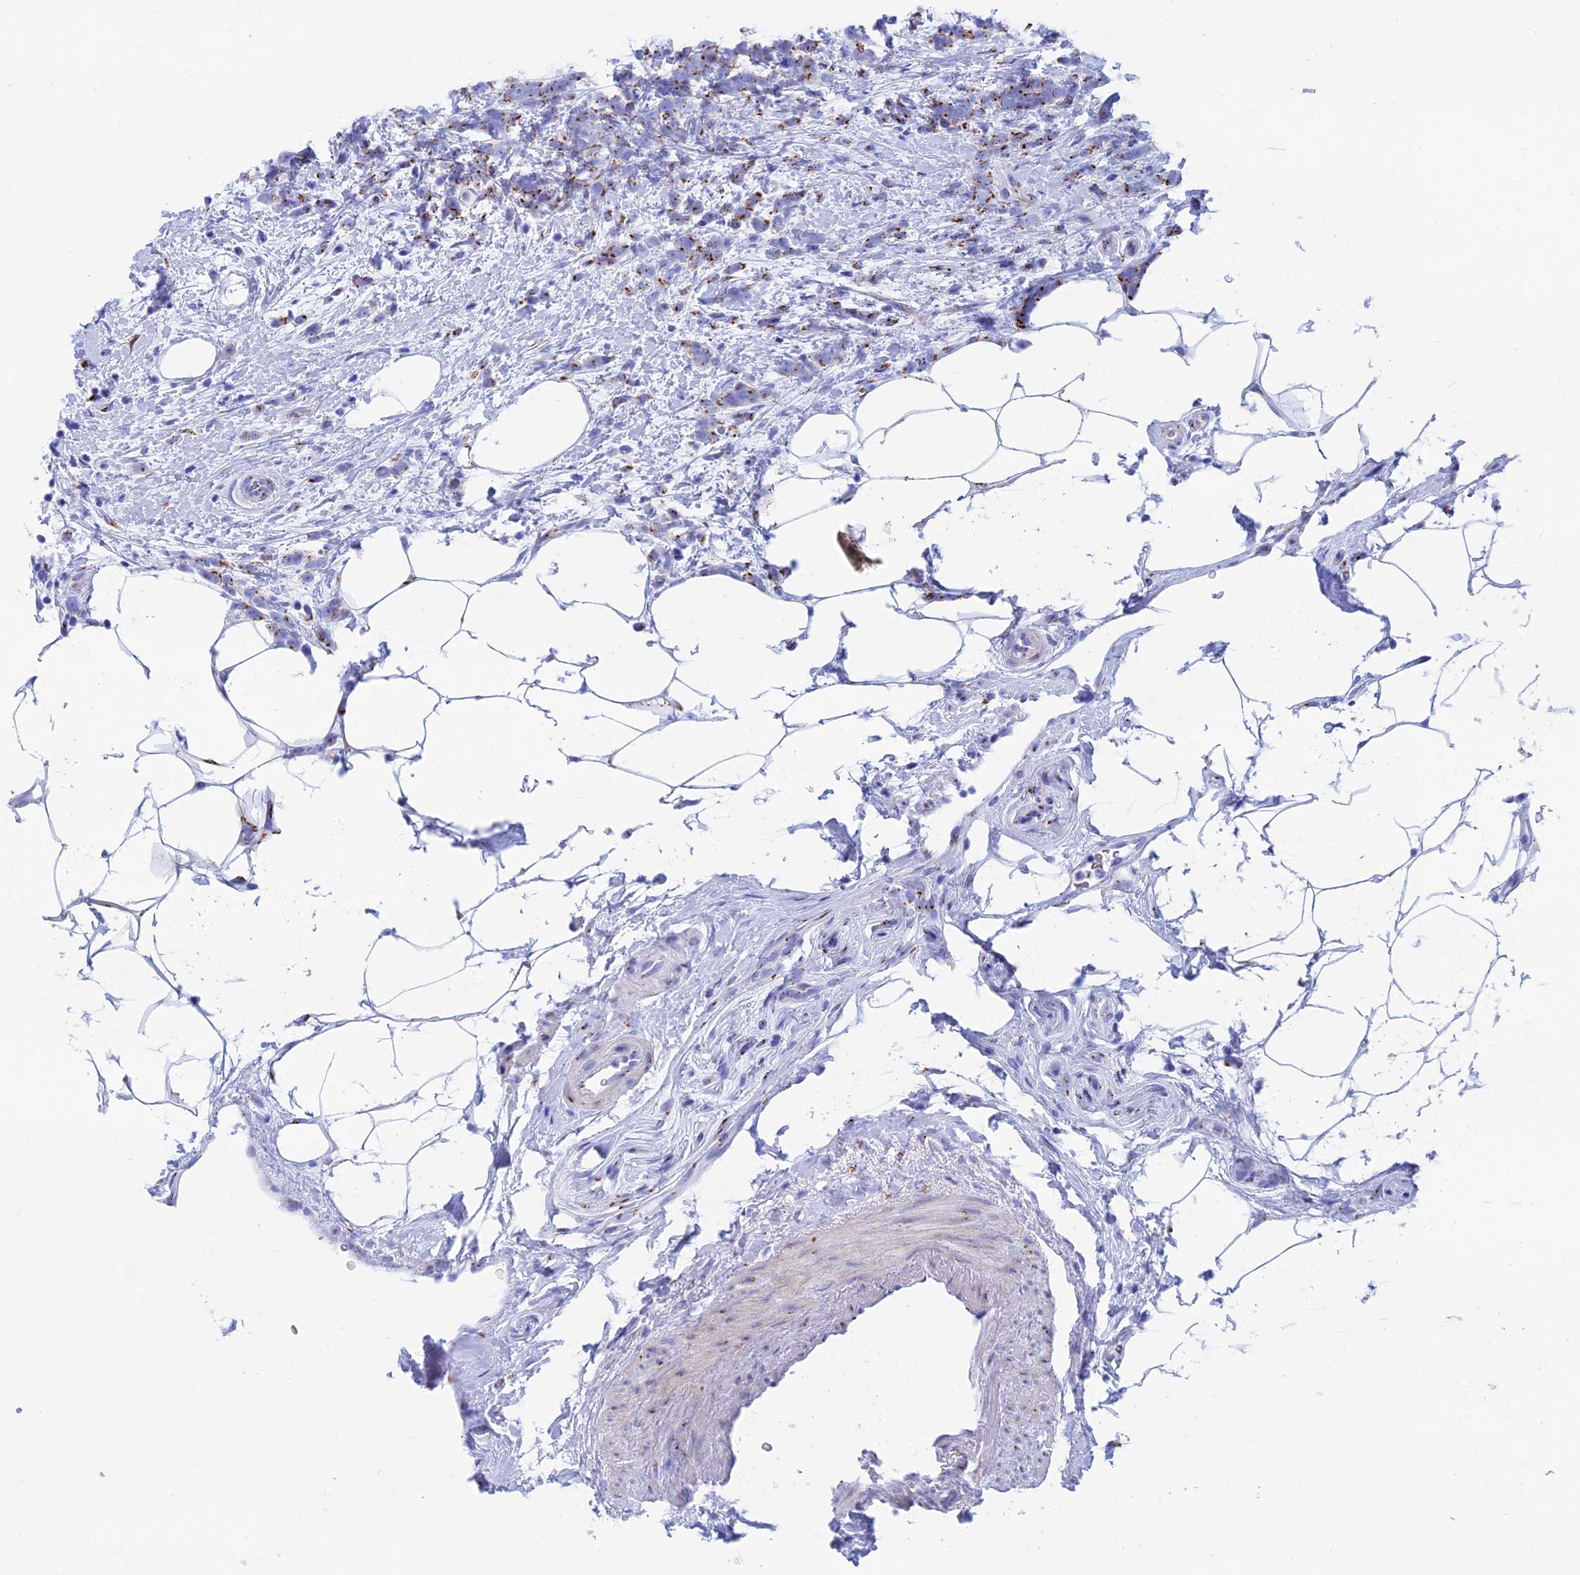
{"staining": {"intensity": "moderate", "quantity": "25%-75%", "location": "cytoplasmic/membranous"}, "tissue": "breast cancer", "cell_type": "Tumor cells", "image_type": "cancer", "snomed": [{"axis": "morphology", "description": "Lobular carcinoma"}, {"axis": "topography", "description": "Breast"}], "caption": "Tumor cells demonstrate medium levels of moderate cytoplasmic/membranous positivity in approximately 25%-75% of cells in lobular carcinoma (breast).", "gene": "ERICH4", "patient": {"sex": "female", "age": 58}}